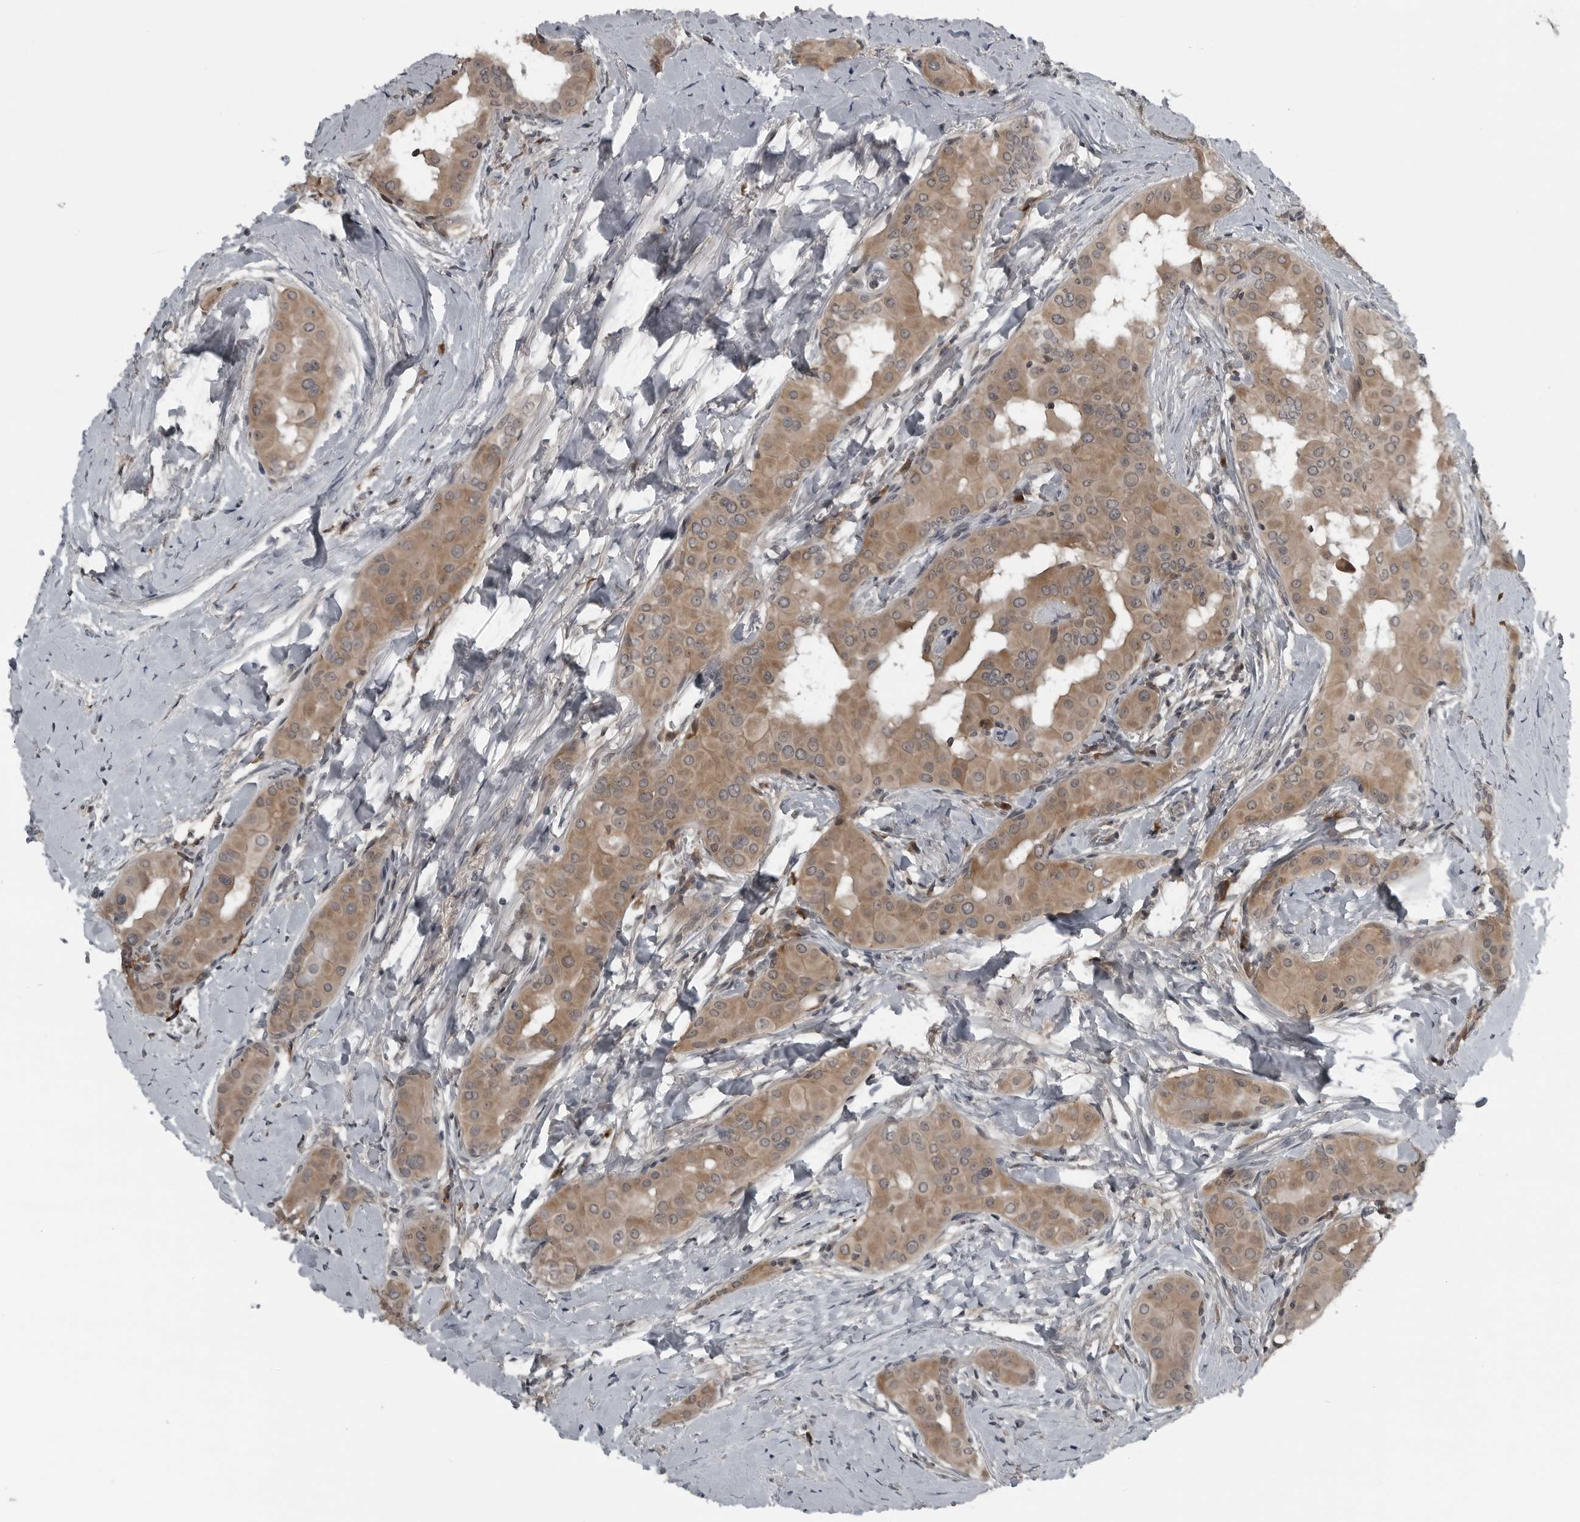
{"staining": {"intensity": "moderate", "quantity": ">75%", "location": "cytoplasmic/membranous"}, "tissue": "thyroid cancer", "cell_type": "Tumor cells", "image_type": "cancer", "snomed": [{"axis": "morphology", "description": "Papillary adenocarcinoma, NOS"}, {"axis": "topography", "description": "Thyroid gland"}], "caption": "Thyroid cancer stained with a protein marker exhibits moderate staining in tumor cells.", "gene": "GAK", "patient": {"sex": "male", "age": 33}}